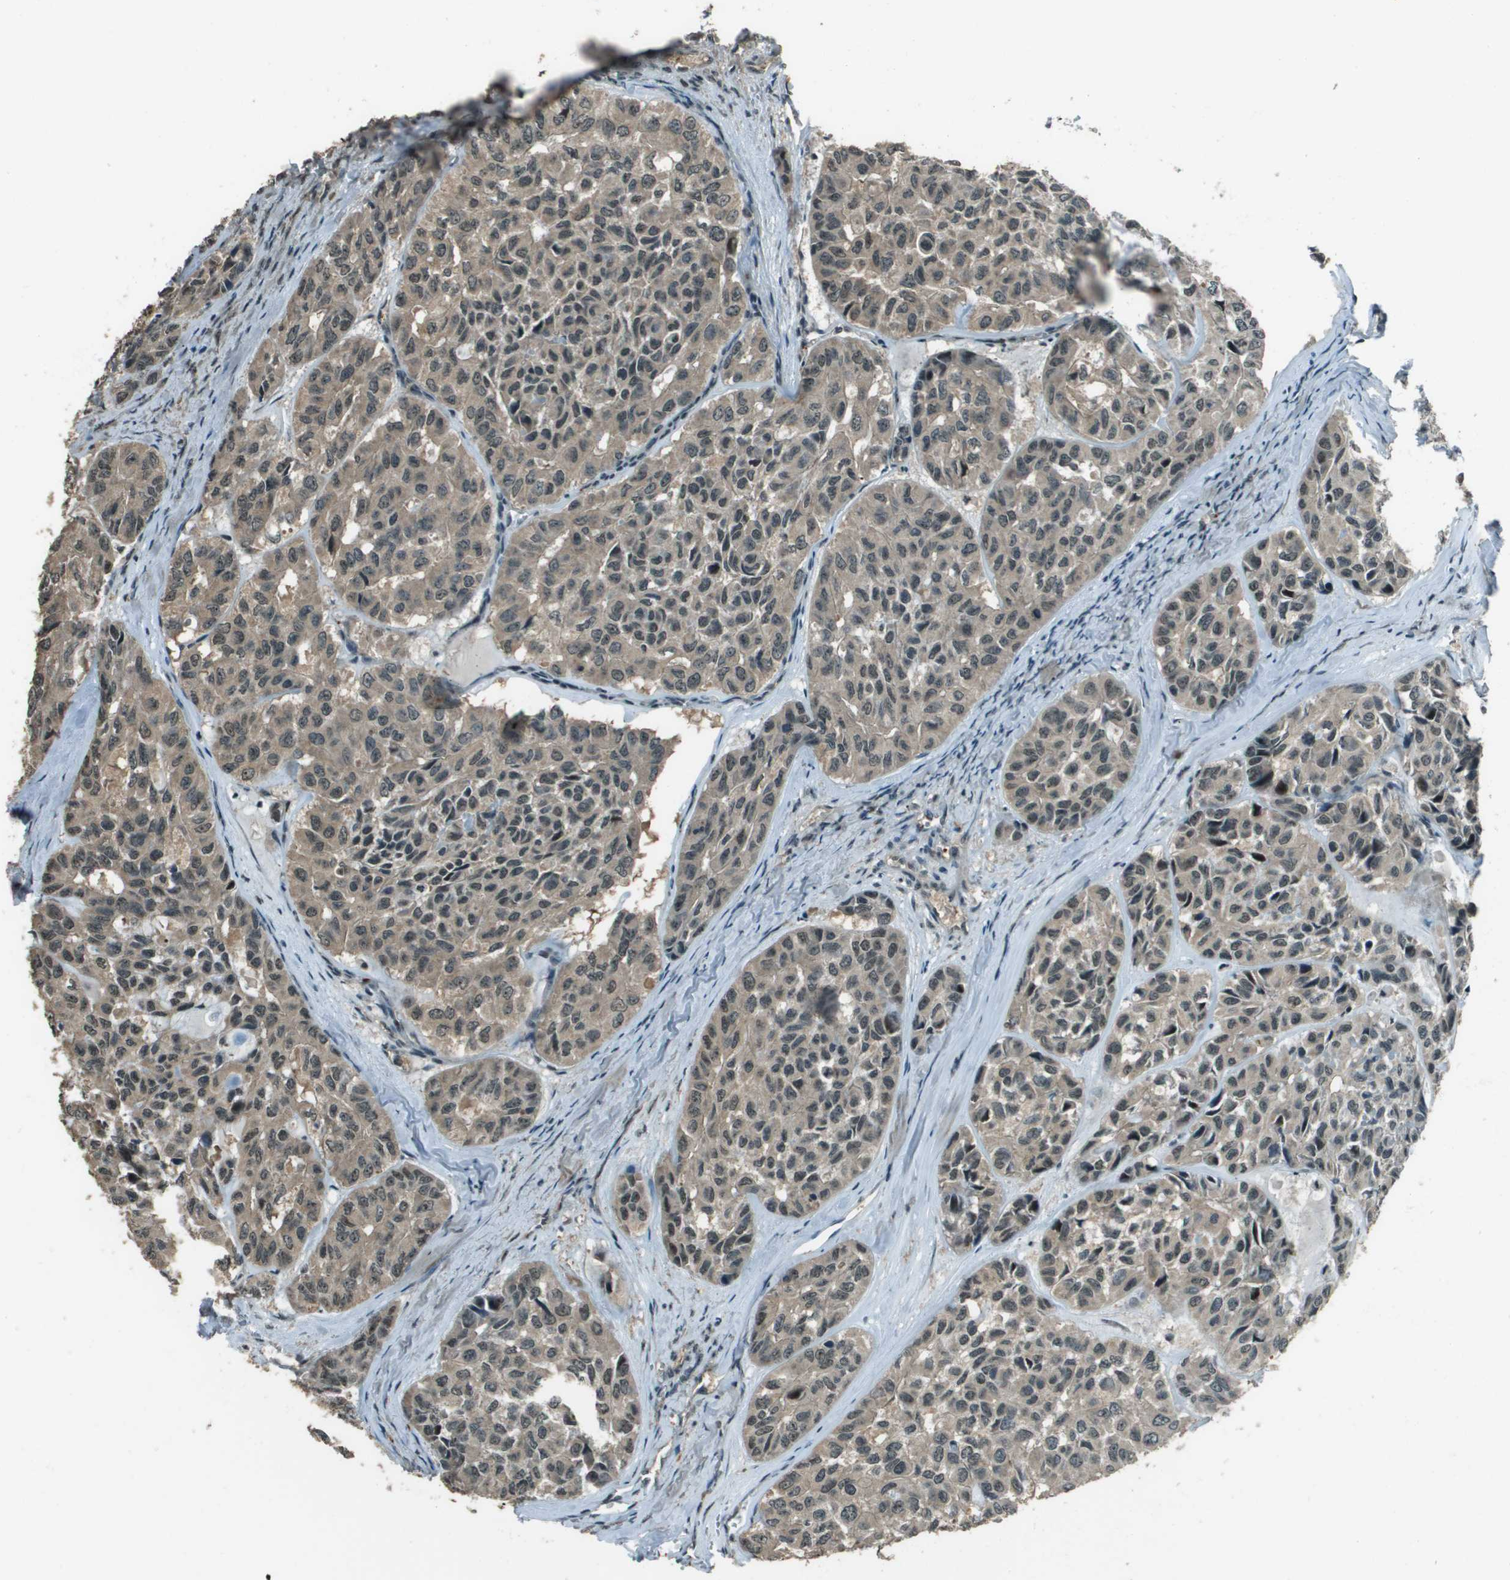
{"staining": {"intensity": "moderate", "quantity": ">75%", "location": "cytoplasmic/membranous"}, "tissue": "head and neck cancer", "cell_type": "Tumor cells", "image_type": "cancer", "snomed": [{"axis": "morphology", "description": "Adenocarcinoma, NOS"}, {"axis": "topography", "description": "Salivary gland, NOS"}, {"axis": "topography", "description": "Head-Neck"}], "caption": "Head and neck adenocarcinoma tissue reveals moderate cytoplasmic/membranous staining in about >75% of tumor cells, visualized by immunohistochemistry.", "gene": "SDC3", "patient": {"sex": "female", "age": 76}}